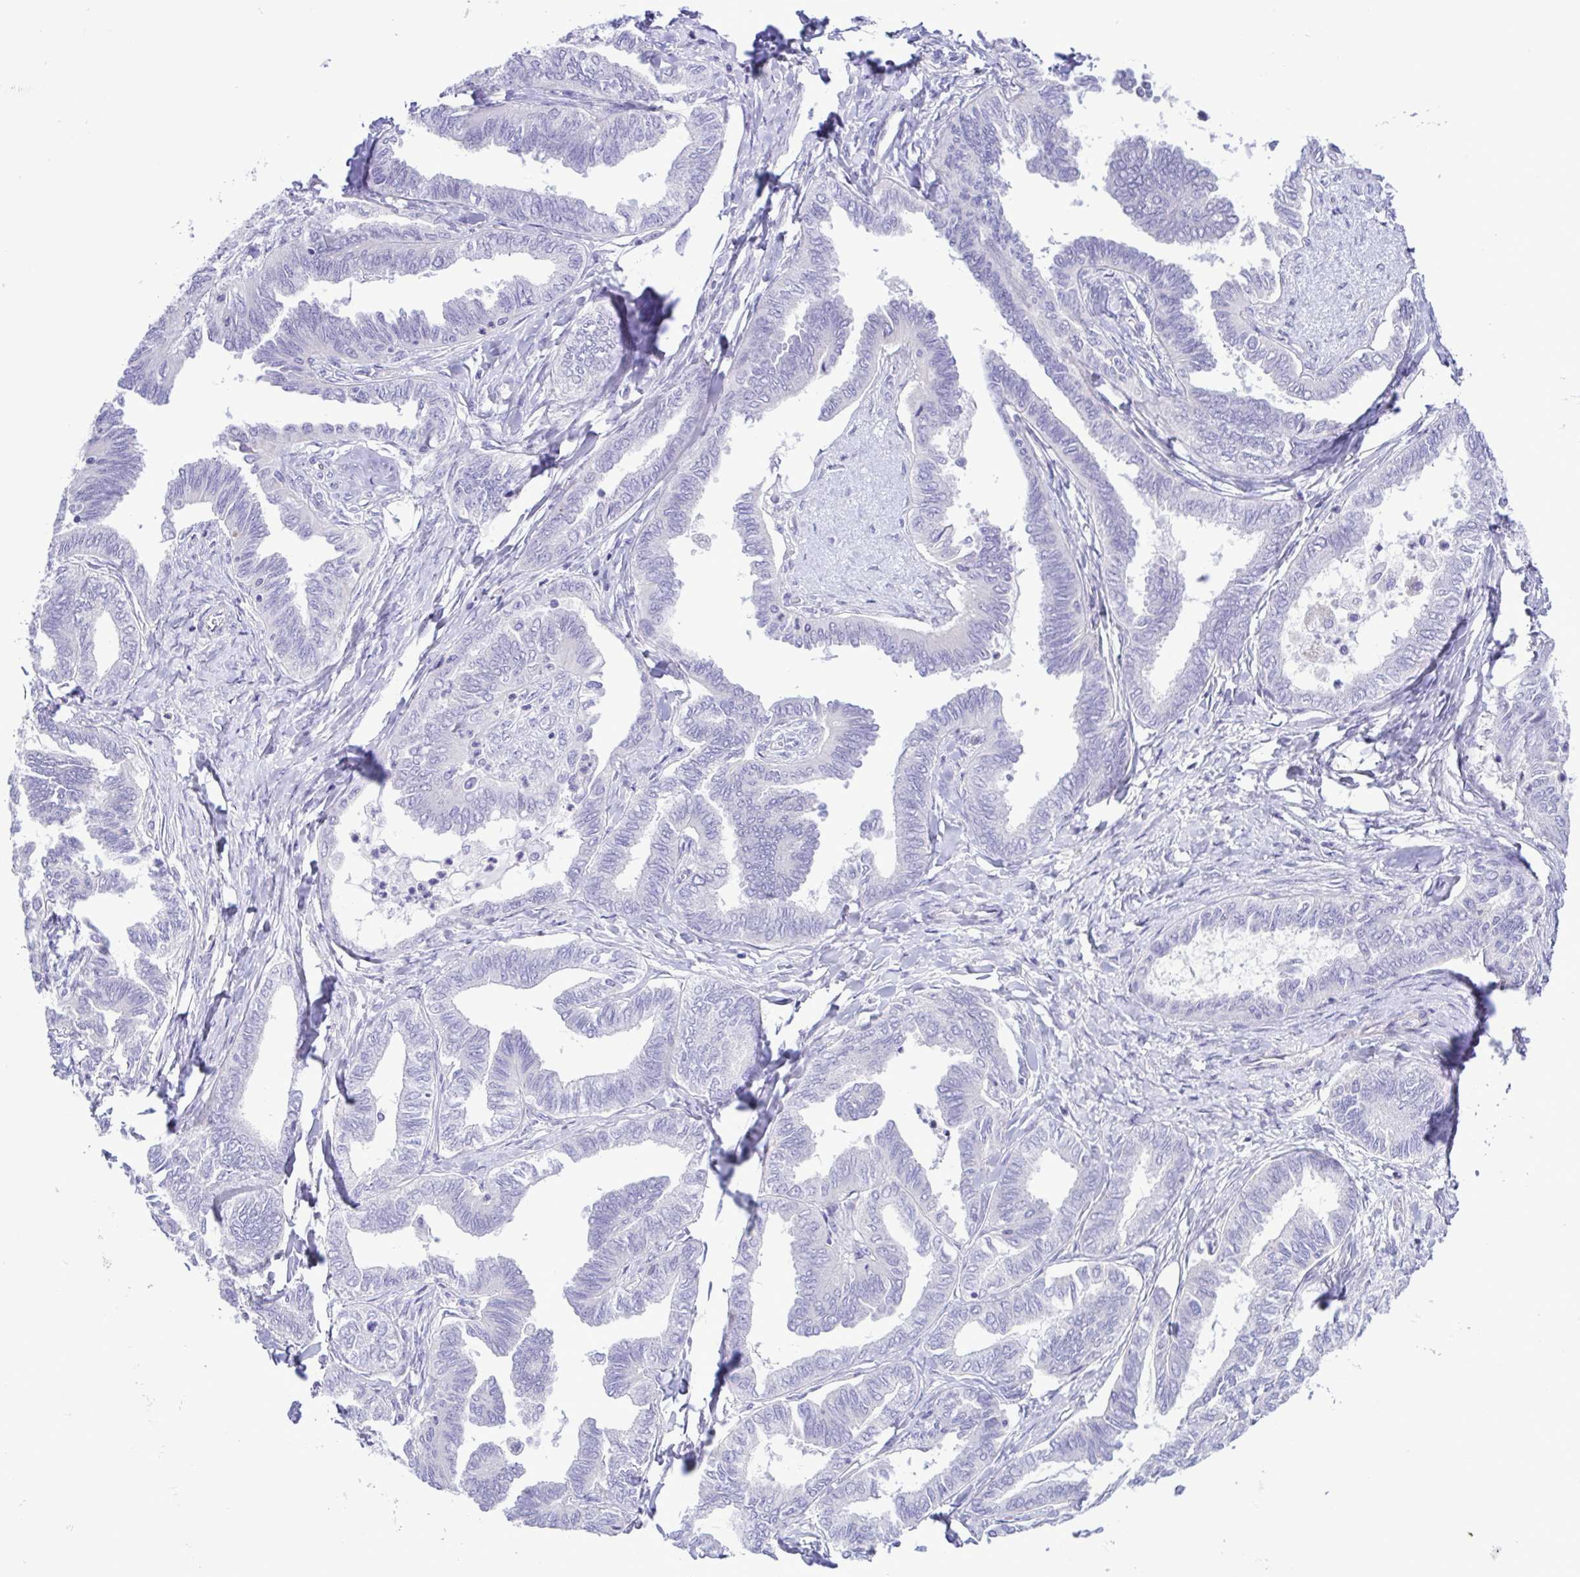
{"staining": {"intensity": "negative", "quantity": "none", "location": "none"}, "tissue": "ovarian cancer", "cell_type": "Tumor cells", "image_type": "cancer", "snomed": [{"axis": "morphology", "description": "Carcinoma, endometroid"}, {"axis": "topography", "description": "Ovary"}], "caption": "The histopathology image displays no significant positivity in tumor cells of ovarian endometroid carcinoma.", "gene": "GABBR2", "patient": {"sex": "female", "age": 70}}